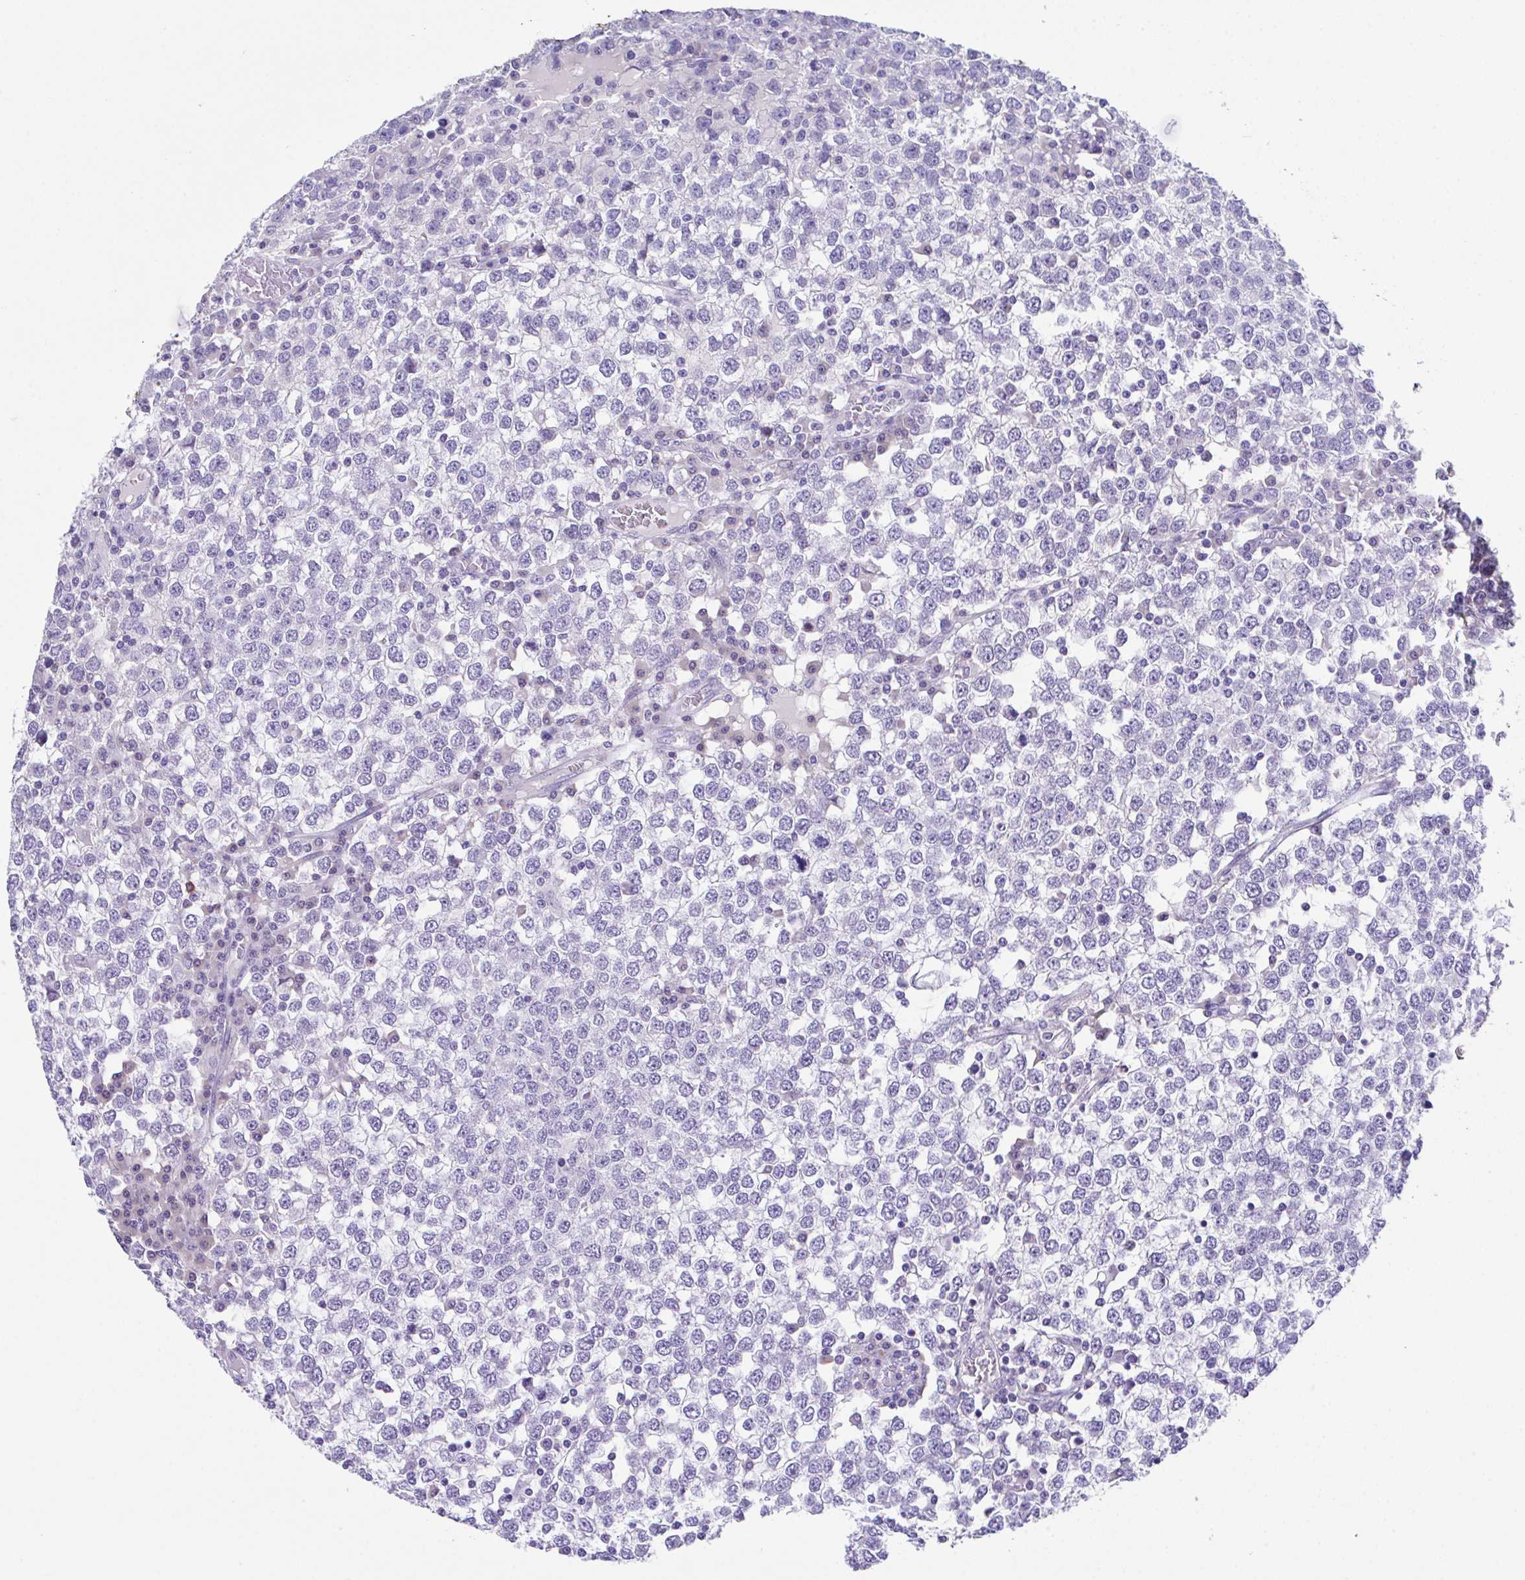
{"staining": {"intensity": "negative", "quantity": "none", "location": "none"}, "tissue": "testis cancer", "cell_type": "Tumor cells", "image_type": "cancer", "snomed": [{"axis": "morphology", "description": "Seminoma, NOS"}, {"axis": "topography", "description": "Testis"}], "caption": "This is an IHC histopathology image of human testis cancer. There is no staining in tumor cells.", "gene": "HOXB4", "patient": {"sex": "male", "age": 65}}